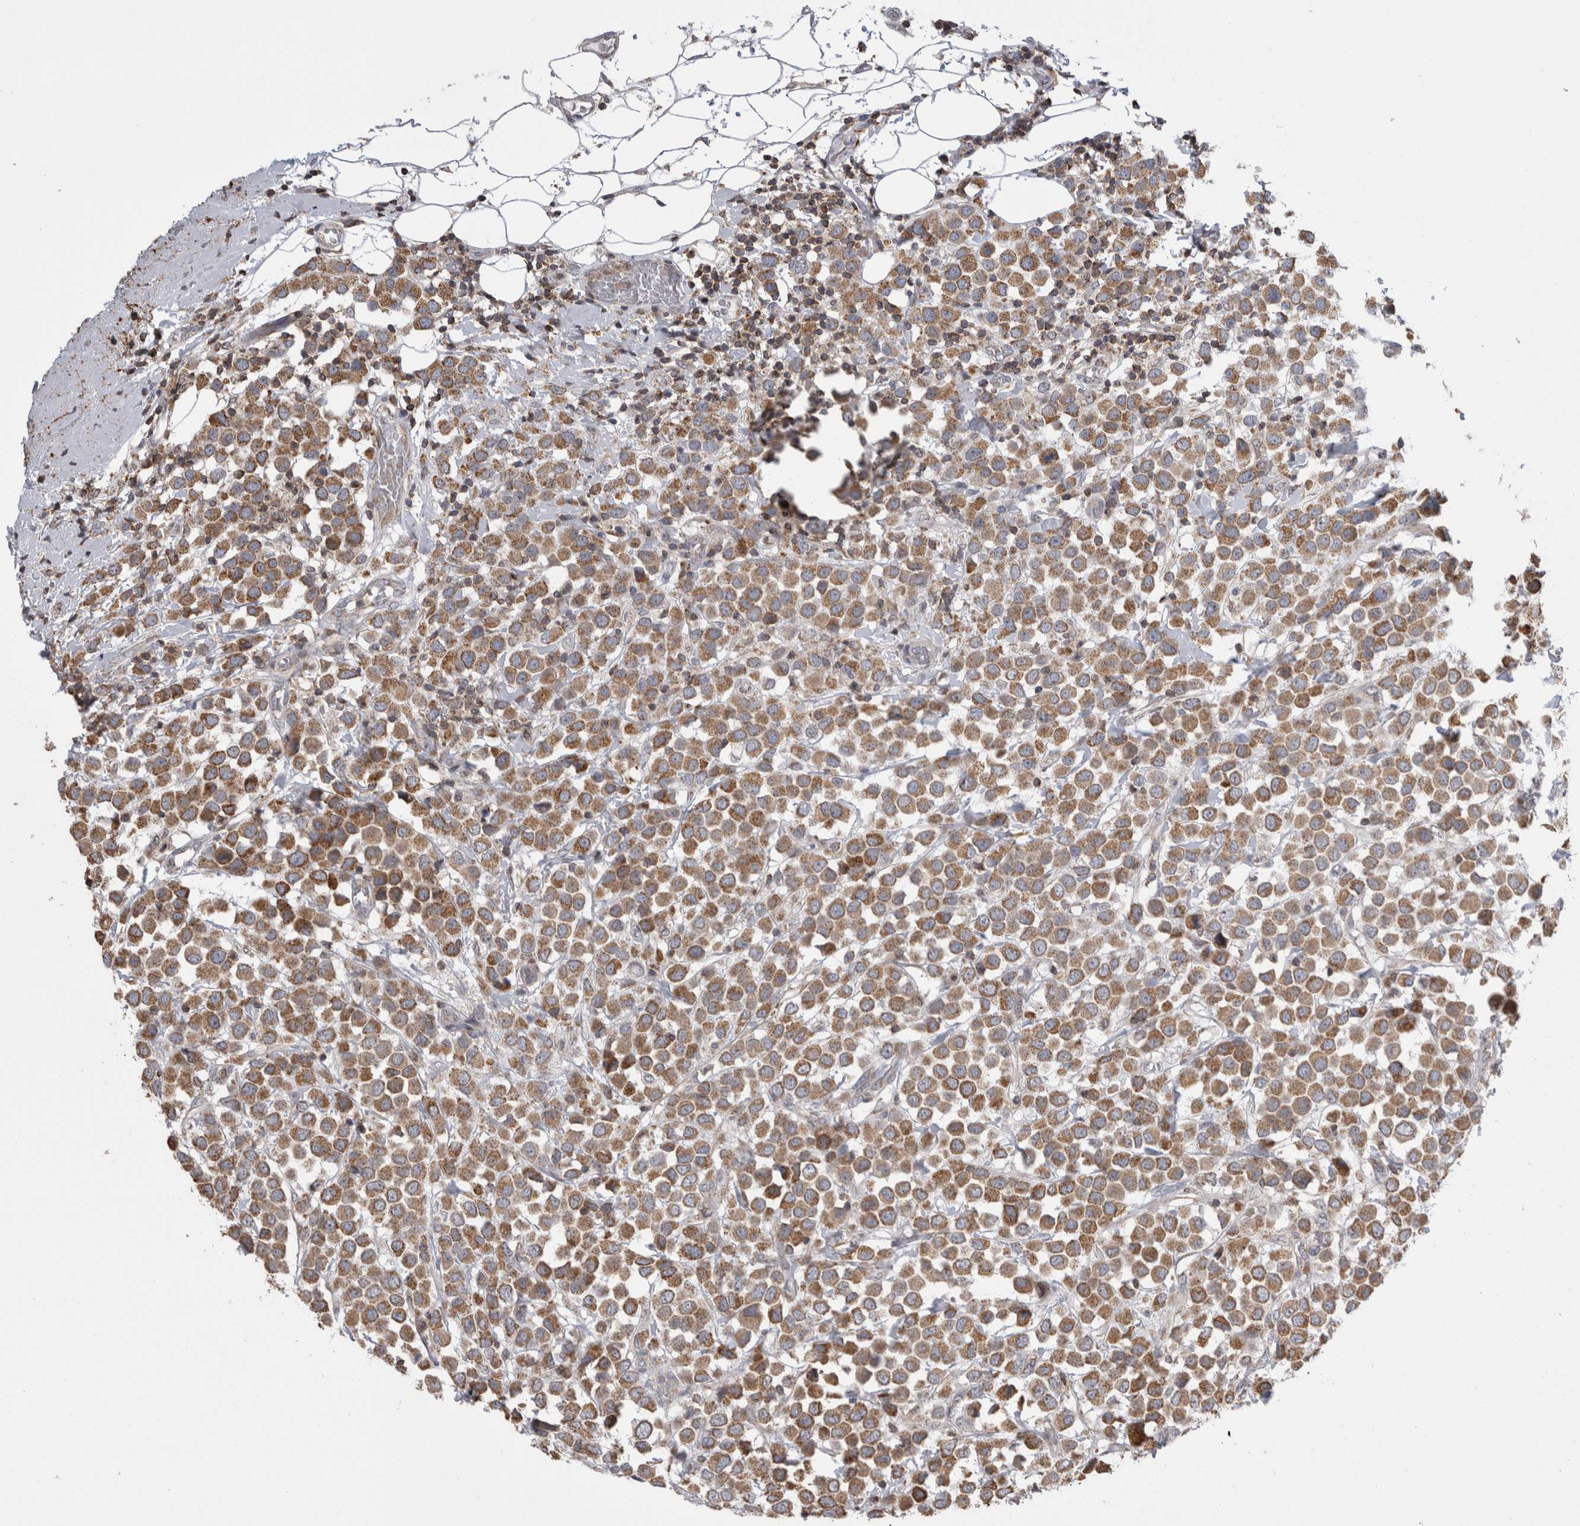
{"staining": {"intensity": "moderate", "quantity": ">75%", "location": "cytoplasmic/membranous"}, "tissue": "breast cancer", "cell_type": "Tumor cells", "image_type": "cancer", "snomed": [{"axis": "morphology", "description": "Duct carcinoma"}, {"axis": "topography", "description": "Breast"}], "caption": "Immunohistochemistry histopathology image of human breast cancer (invasive ductal carcinoma) stained for a protein (brown), which reveals medium levels of moderate cytoplasmic/membranous staining in approximately >75% of tumor cells.", "gene": "DARS2", "patient": {"sex": "female", "age": 61}}